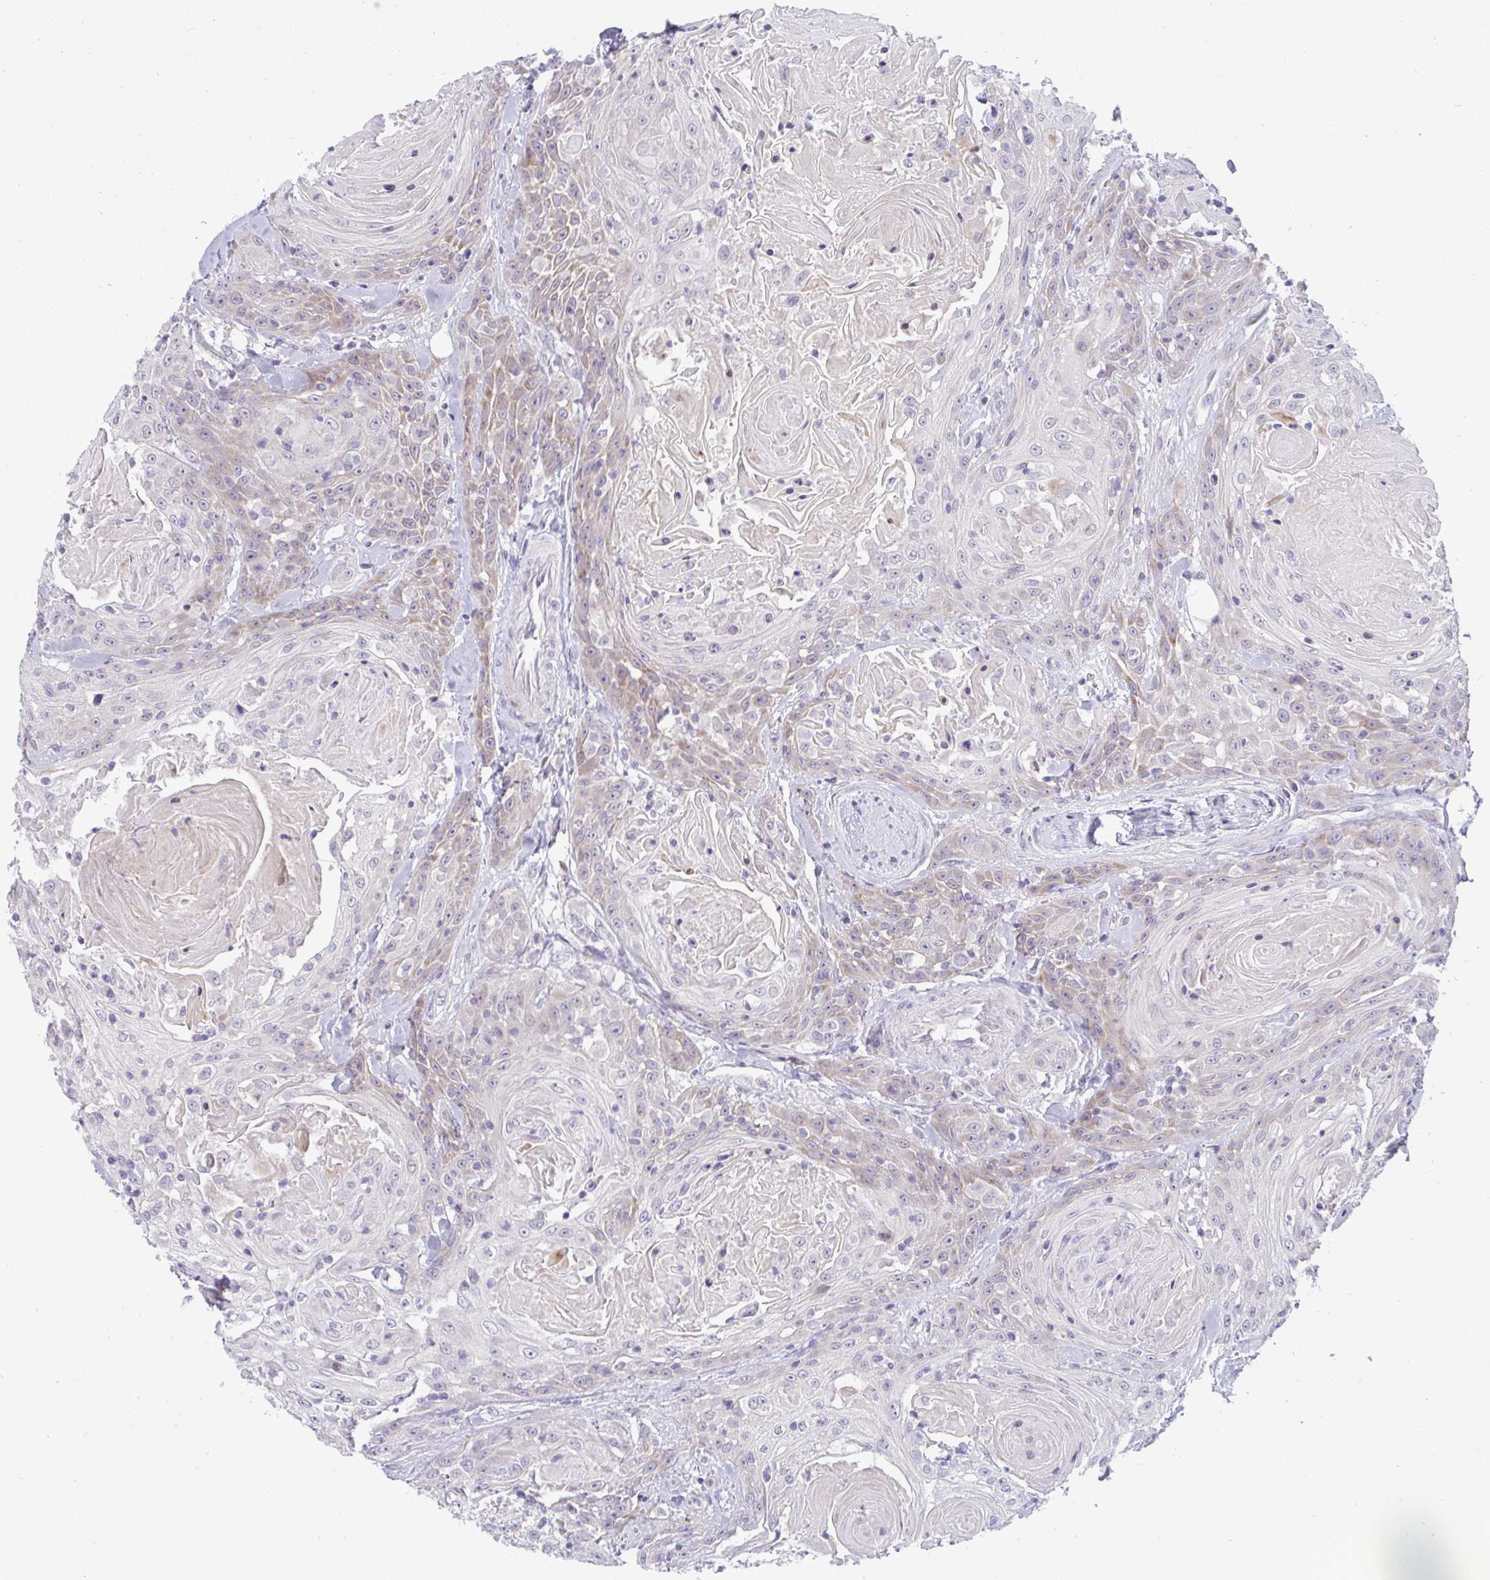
{"staining": {"intensity": "moderate", "quantity": "<25%", "location": "cytoplasmic/membranous"}, "tissue": "head and neck cancer", "cell_type": "Tumor cells", "image_type": "cancer", "snomed": [{"axis": "morphology", "description": "Squamous cell carcinoma, NOS"}, {"axis": "topography", "description": "Head-Neck"}], "caption": "Moderate cytoplasmic/membranous protein staining is seen in about <25% of tumor cells in head and neck cancer (squamous cell carcinoma). (DAB = brown stain, brightfield microscopy at high magnification).", "gene": "EPOP", "patient": {"sex": "female", "age": 84}}